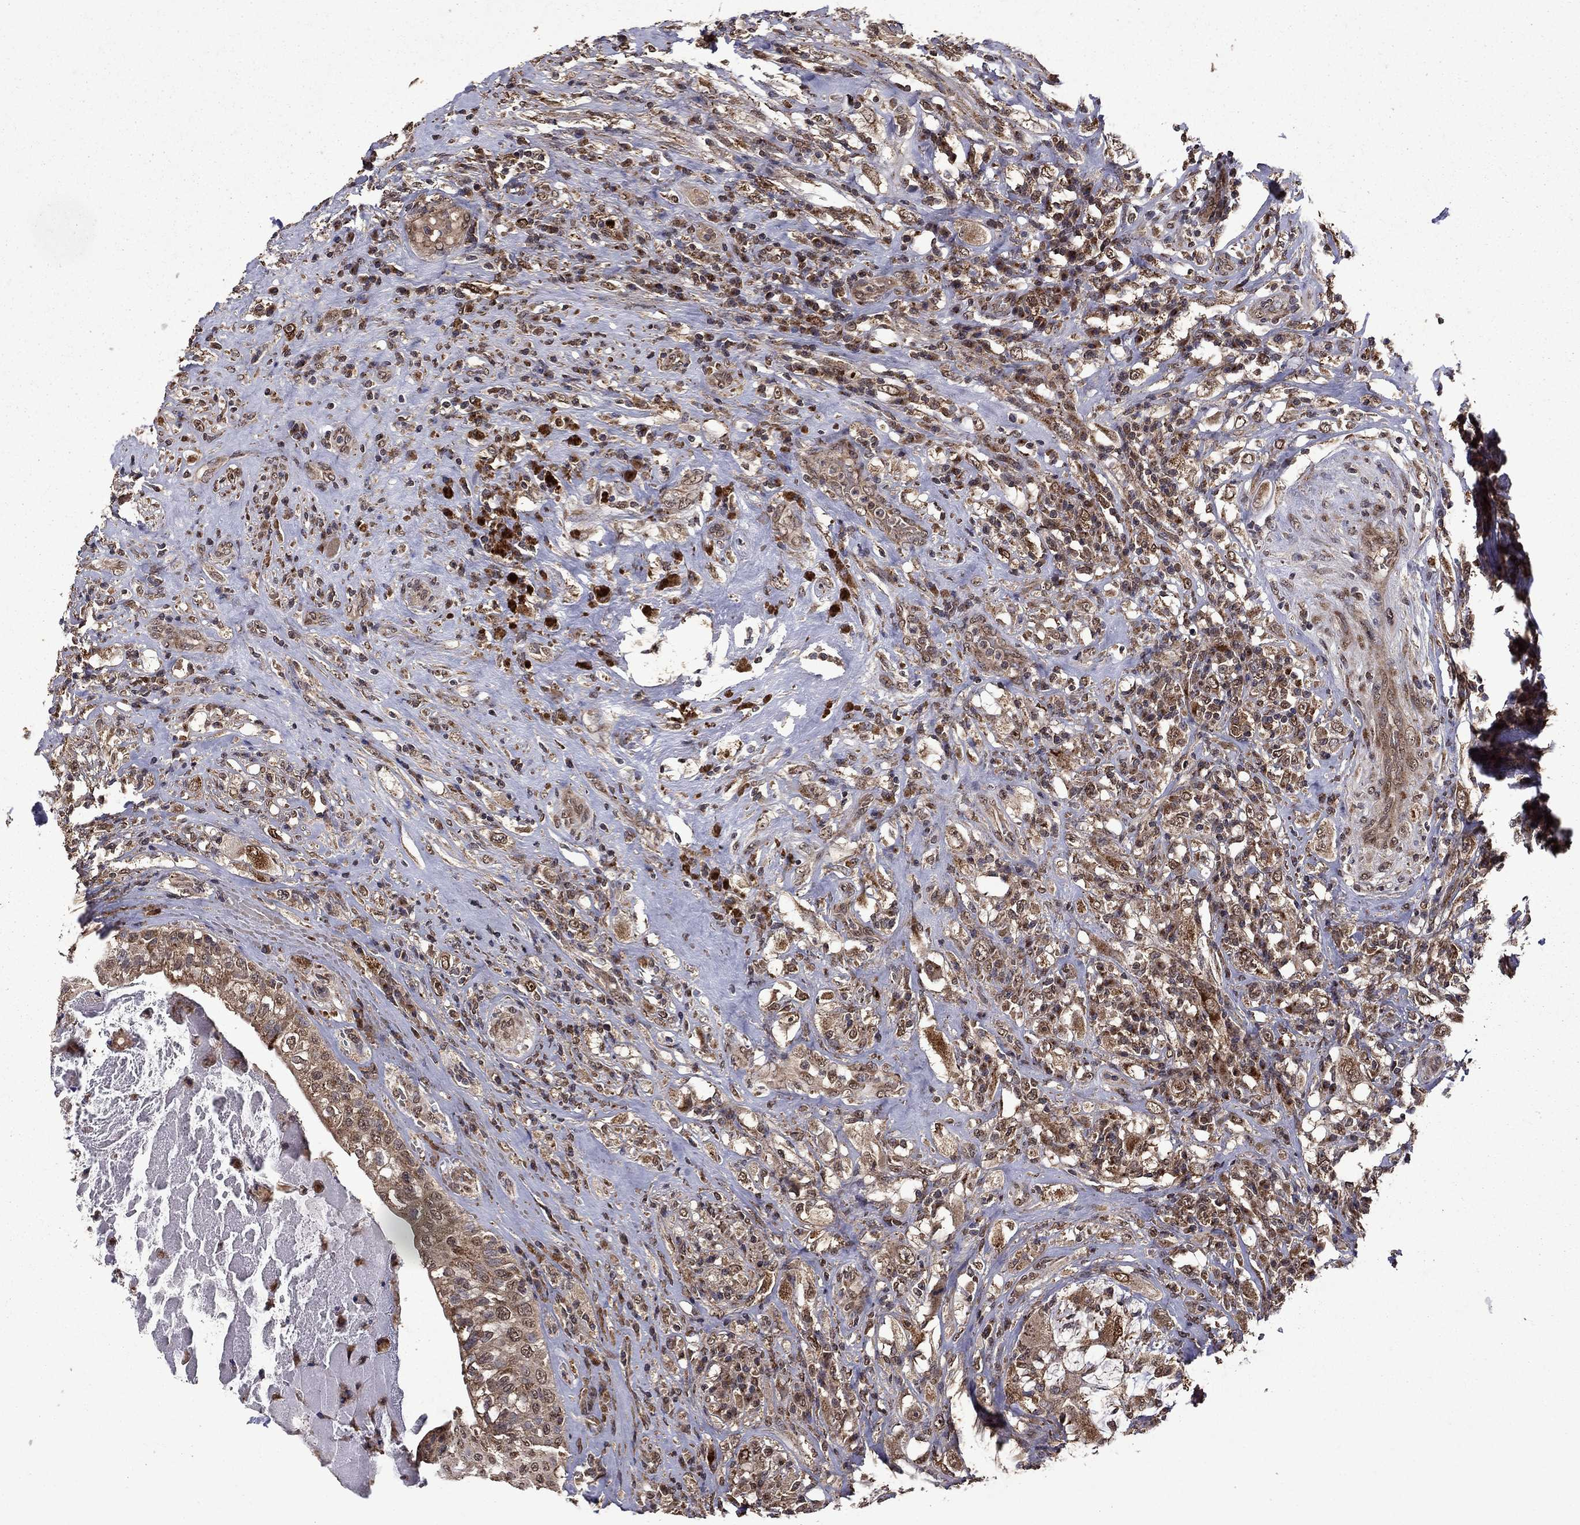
{"staining": {"intensity": "moderate", "quantity": ">75%", "location": "cytoplasmic/membranous,nuclear"}, "tissue": "testis cancer", "cell_type": "Tumor cells", "image_type": "cancer", "snomed": [{"axis": "morphology", "description": "Necrosis, NOS"}, {"axis": "morphology", "description": "Carcinoma, Embryonal, NOS"}, {"axis": "topography", "description": "Testis"}], "caption": "Protein analysis of embryonal carcinoma (testis) tissue displays moderate cytoplasmic/membranous and nuclear staining in about >75% of tumor cells.", "gene": "ITM2B", "patient": {"sex": "male", "age": 19}}